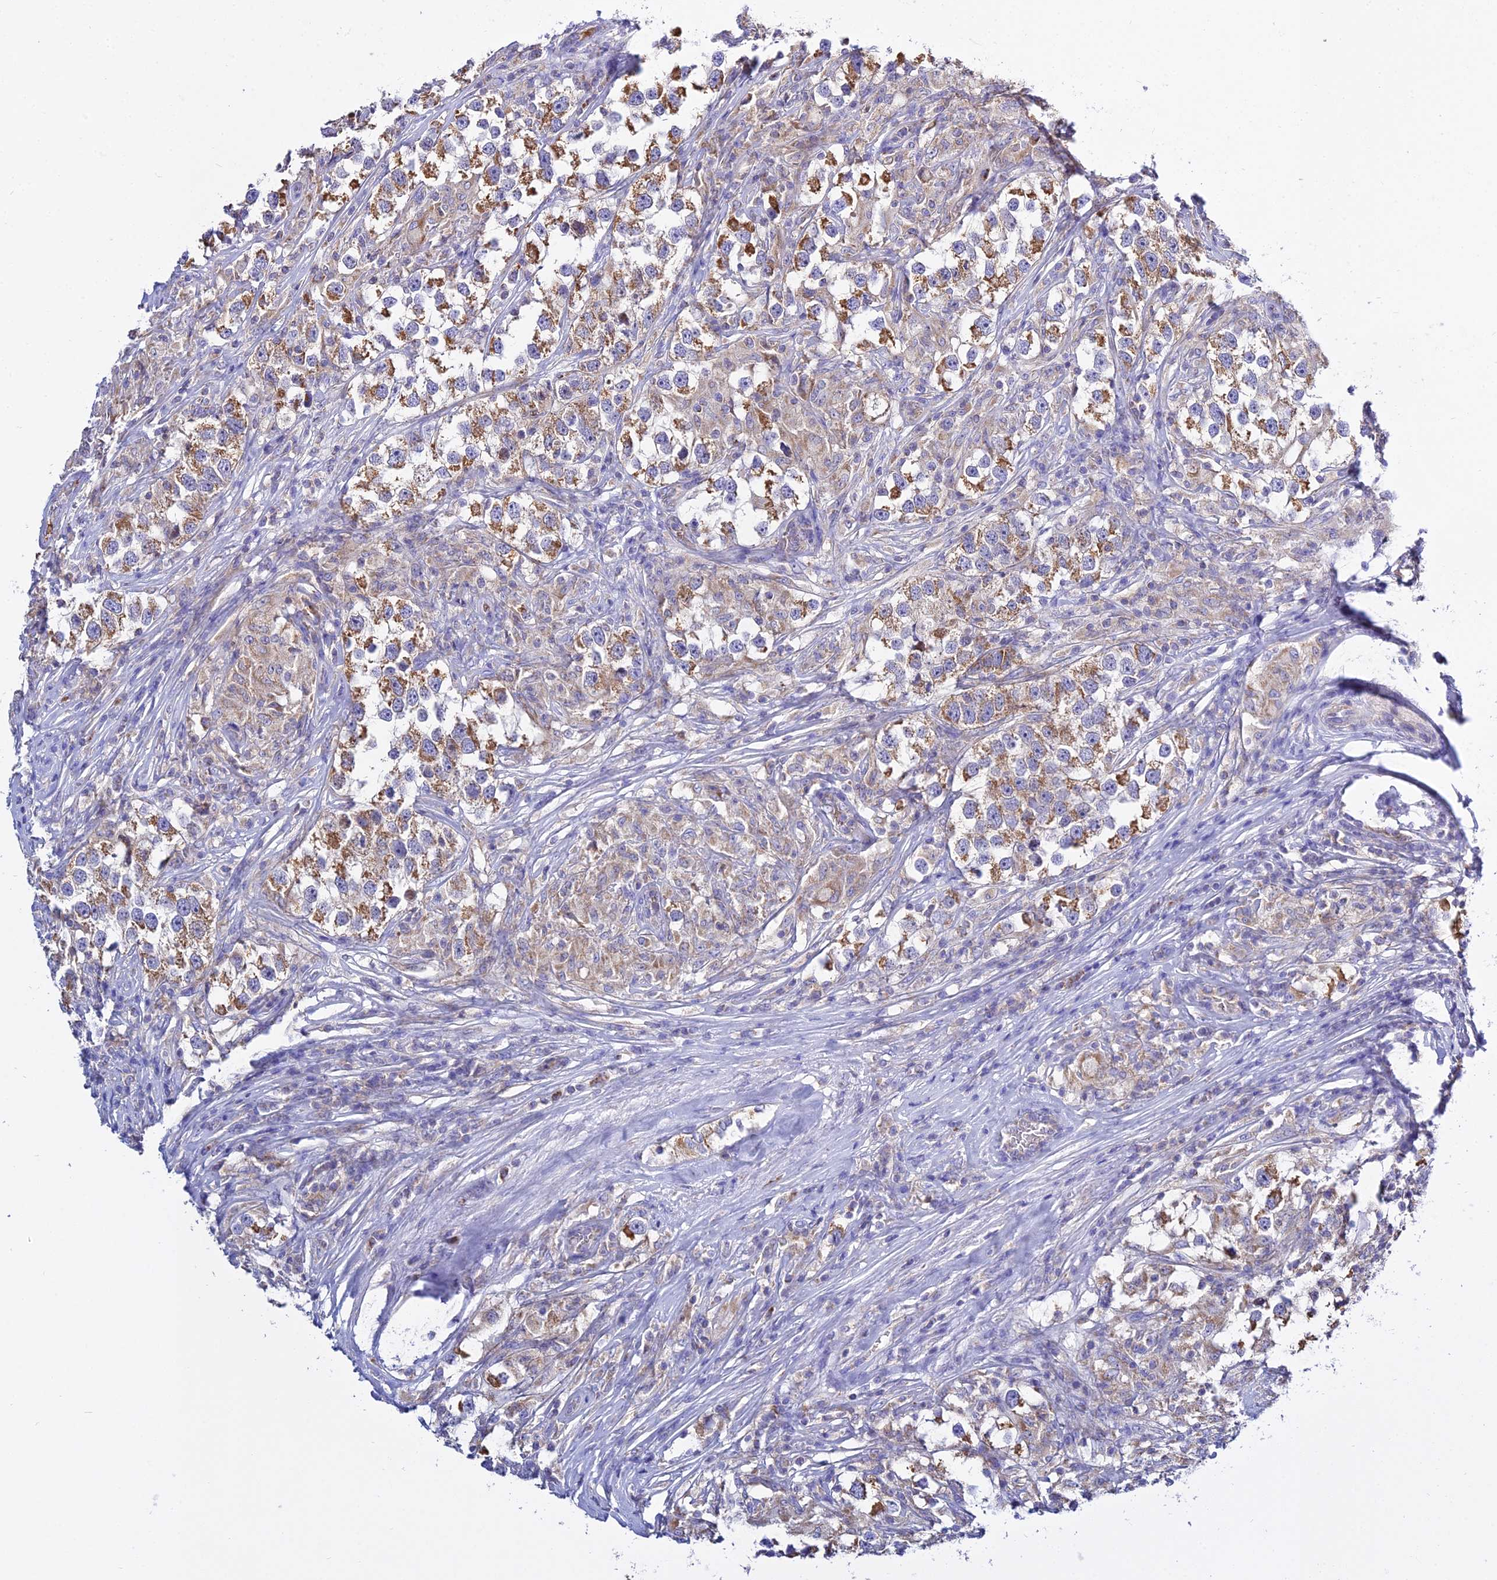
{"staining": {"intensity": "moderate", "quantity": ">75%", "location": "cytoplasmic/membranous"}, "tissue": "testis cancer", "cell_type": "Tumor cells", "image_type": "cancer", "snomed": [{"axis": "morphology", "description": "Seminoma, NOS"}, {"axis": "topography", "description": "Testis"}], "caption": "Approximately >75% of tumor cells in testis cancer (seminoma) demonstrate moderate cytoplasmic/membranous protein expression as visualized by brown immunohistochemical staining.", "gene": "TYW5", "patient": {"sex": "male", "age": 46}}